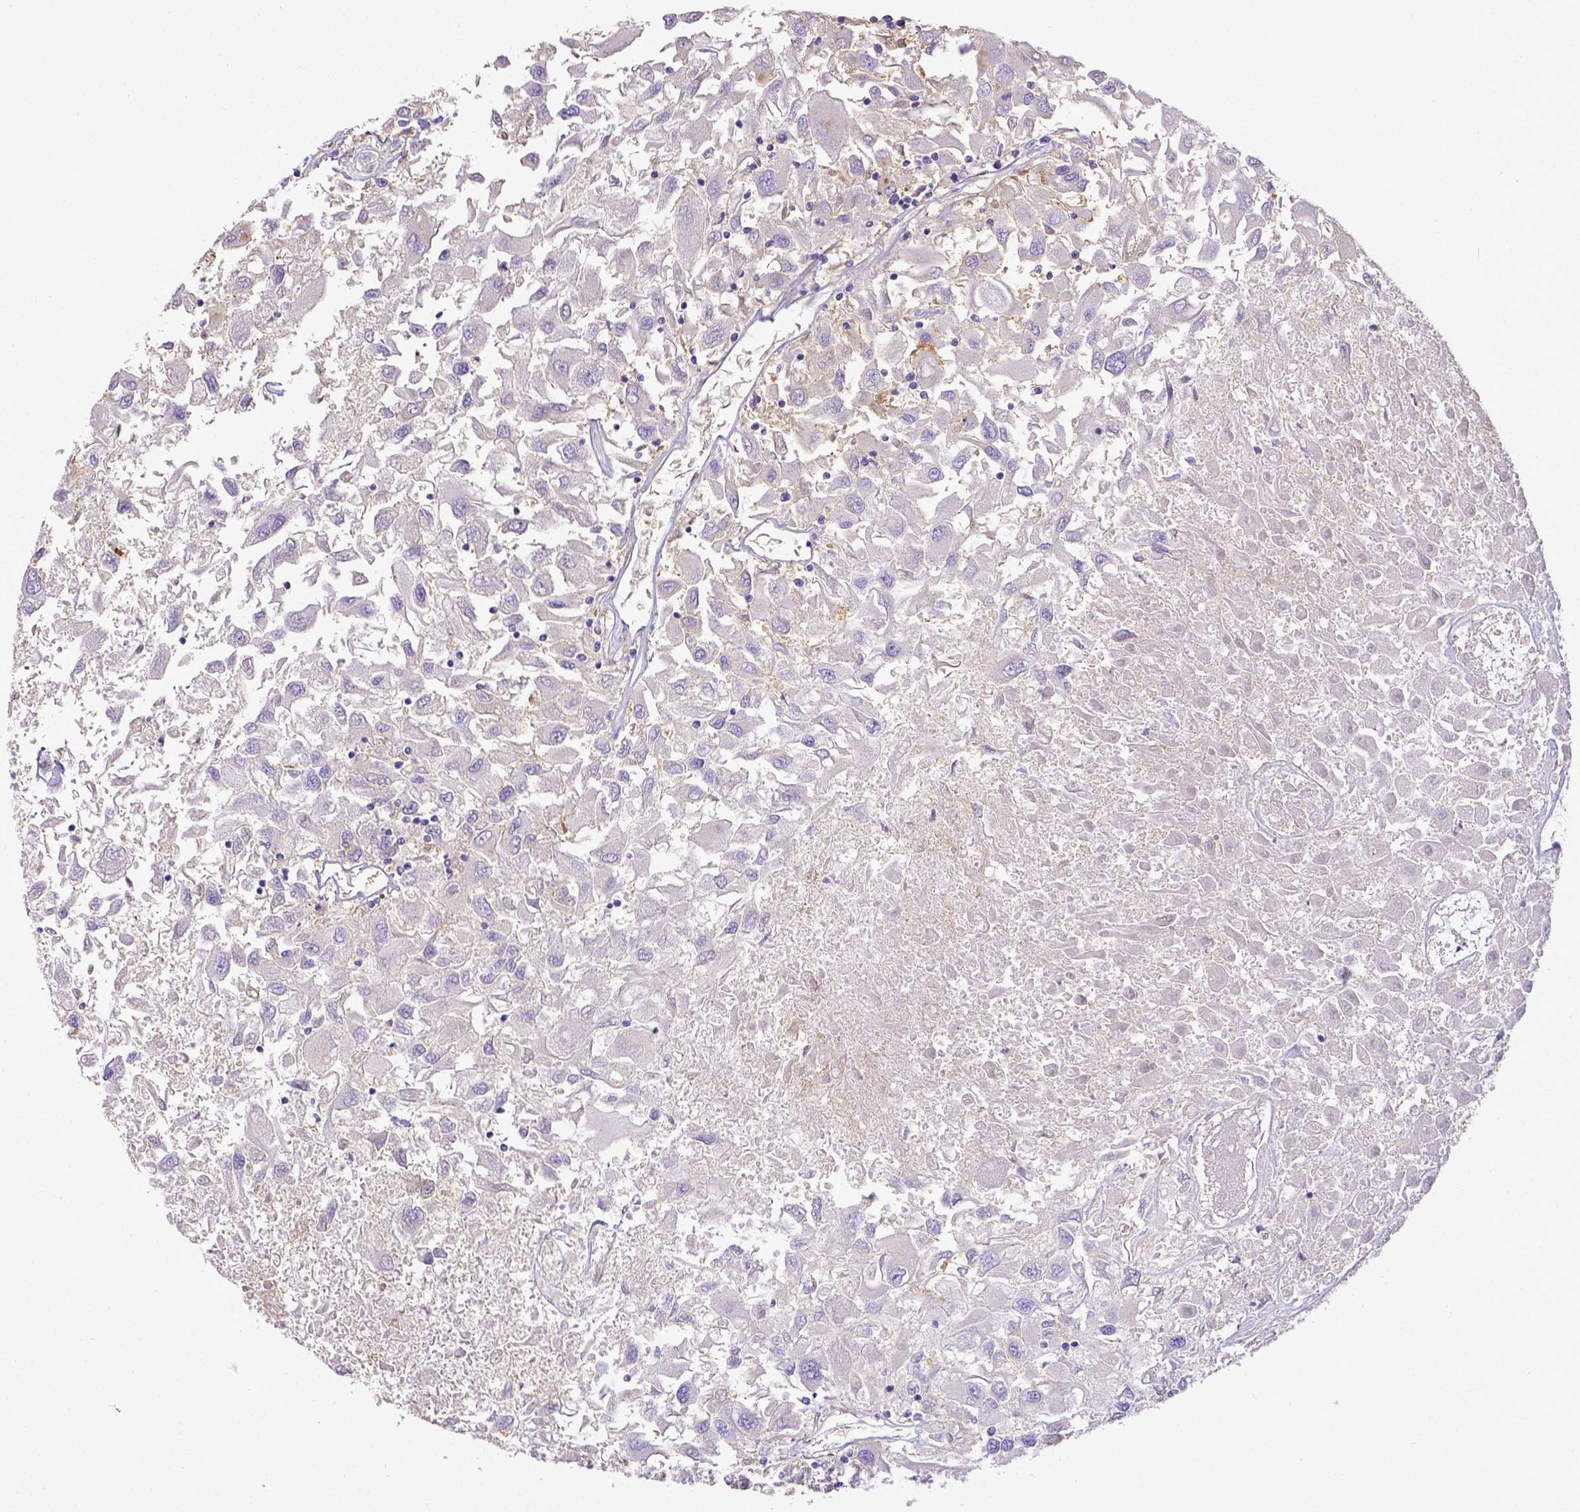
{"staining": {"intensity": "negative", "quantity": "none", "location": "none"}, "tissue": "renal cancer", "cell_type": "Tumor cells", "image_type": "cancer", "snomed": [{"axis": "morphology", "description": "Adenocarcinoma, NOS"}, {"axis": "topography", "description": "Kidney"}], "caption": "Human renal adenocarcinoma stained for a protein using IHC demonstrates no expression in tumor cells.", "gene": "CD40", "patient": {"sex": "female", "age": 76}}